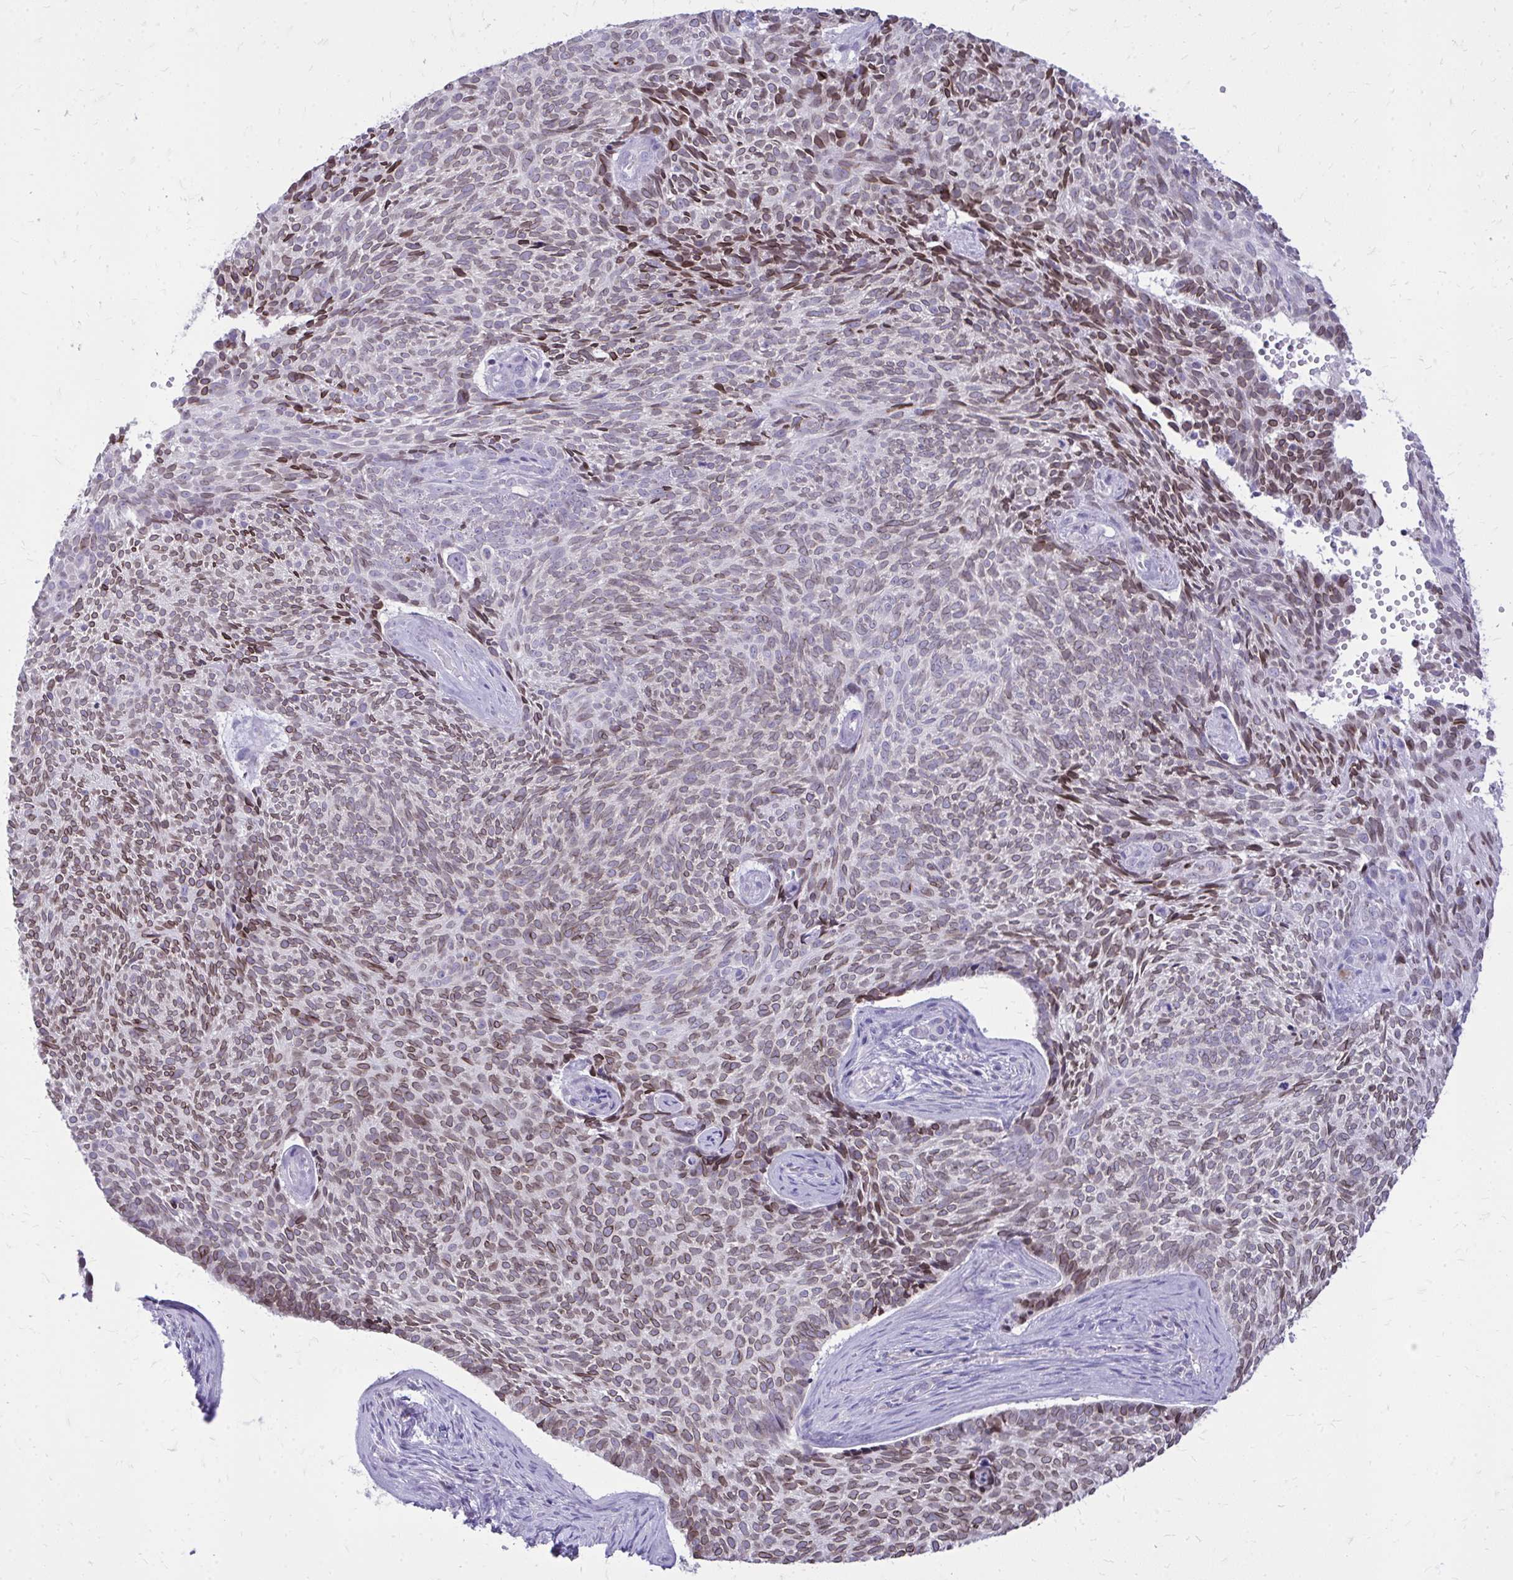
{"staining": {"intensity": "weak", "quantity": "25%-75%", "location": "cytoplasmic/membranous,nuclear"}, "tissue": "skin cancer", "cell_type": "Tumor cells", "image_type": "cancer", "snomed": [{"axis": "morphology", "description": "Basal cell carcinoma"}, {"axis": "topography", "description": "Skin"}], "caption": "Tumor cells reveal low levels of weak cytoplasmic/membranous and nuclear expression in approximately 25%-75% of cells in human skin cancer (basal cell carcinoma).", "gene": "RPS6KA2", "patient": {"sex": "female", "age": 80}}